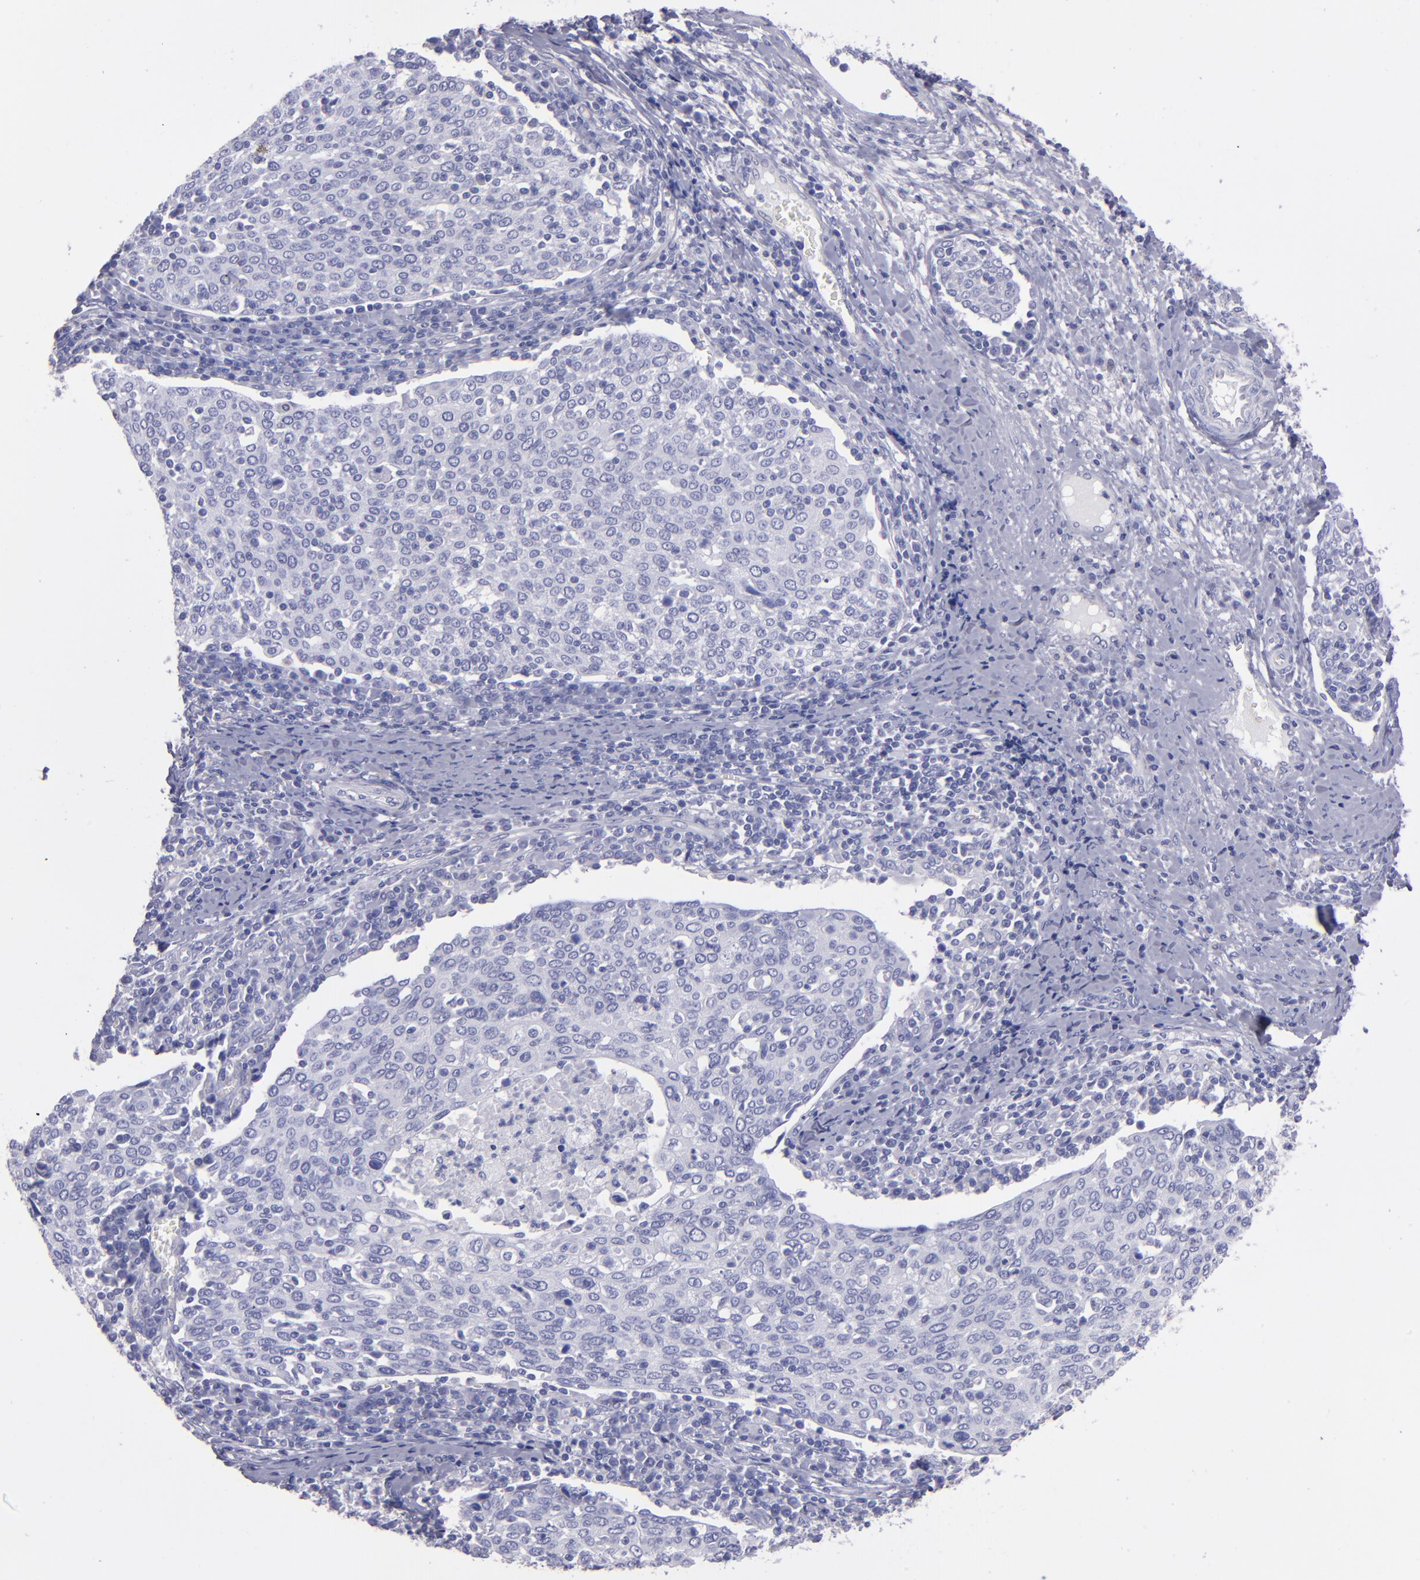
{"staining": {"intensity": "negative", "quantity": "none", "location": "none"}, "tissue": "cervical cancer", "cell_type": "Tumor cells", "image_type": "cancer", "snomed": [{"axis": "morphology", "description": "Squamous cell carcinoma, NOS"}, {"axis": "topography", "description": "Cervix"}], "caption": "Tumor cells are negative for protein expression in human cervical squamous cell carcinoma.", "gene": "TG", "patient": {"sex": "female", "age": 40}}